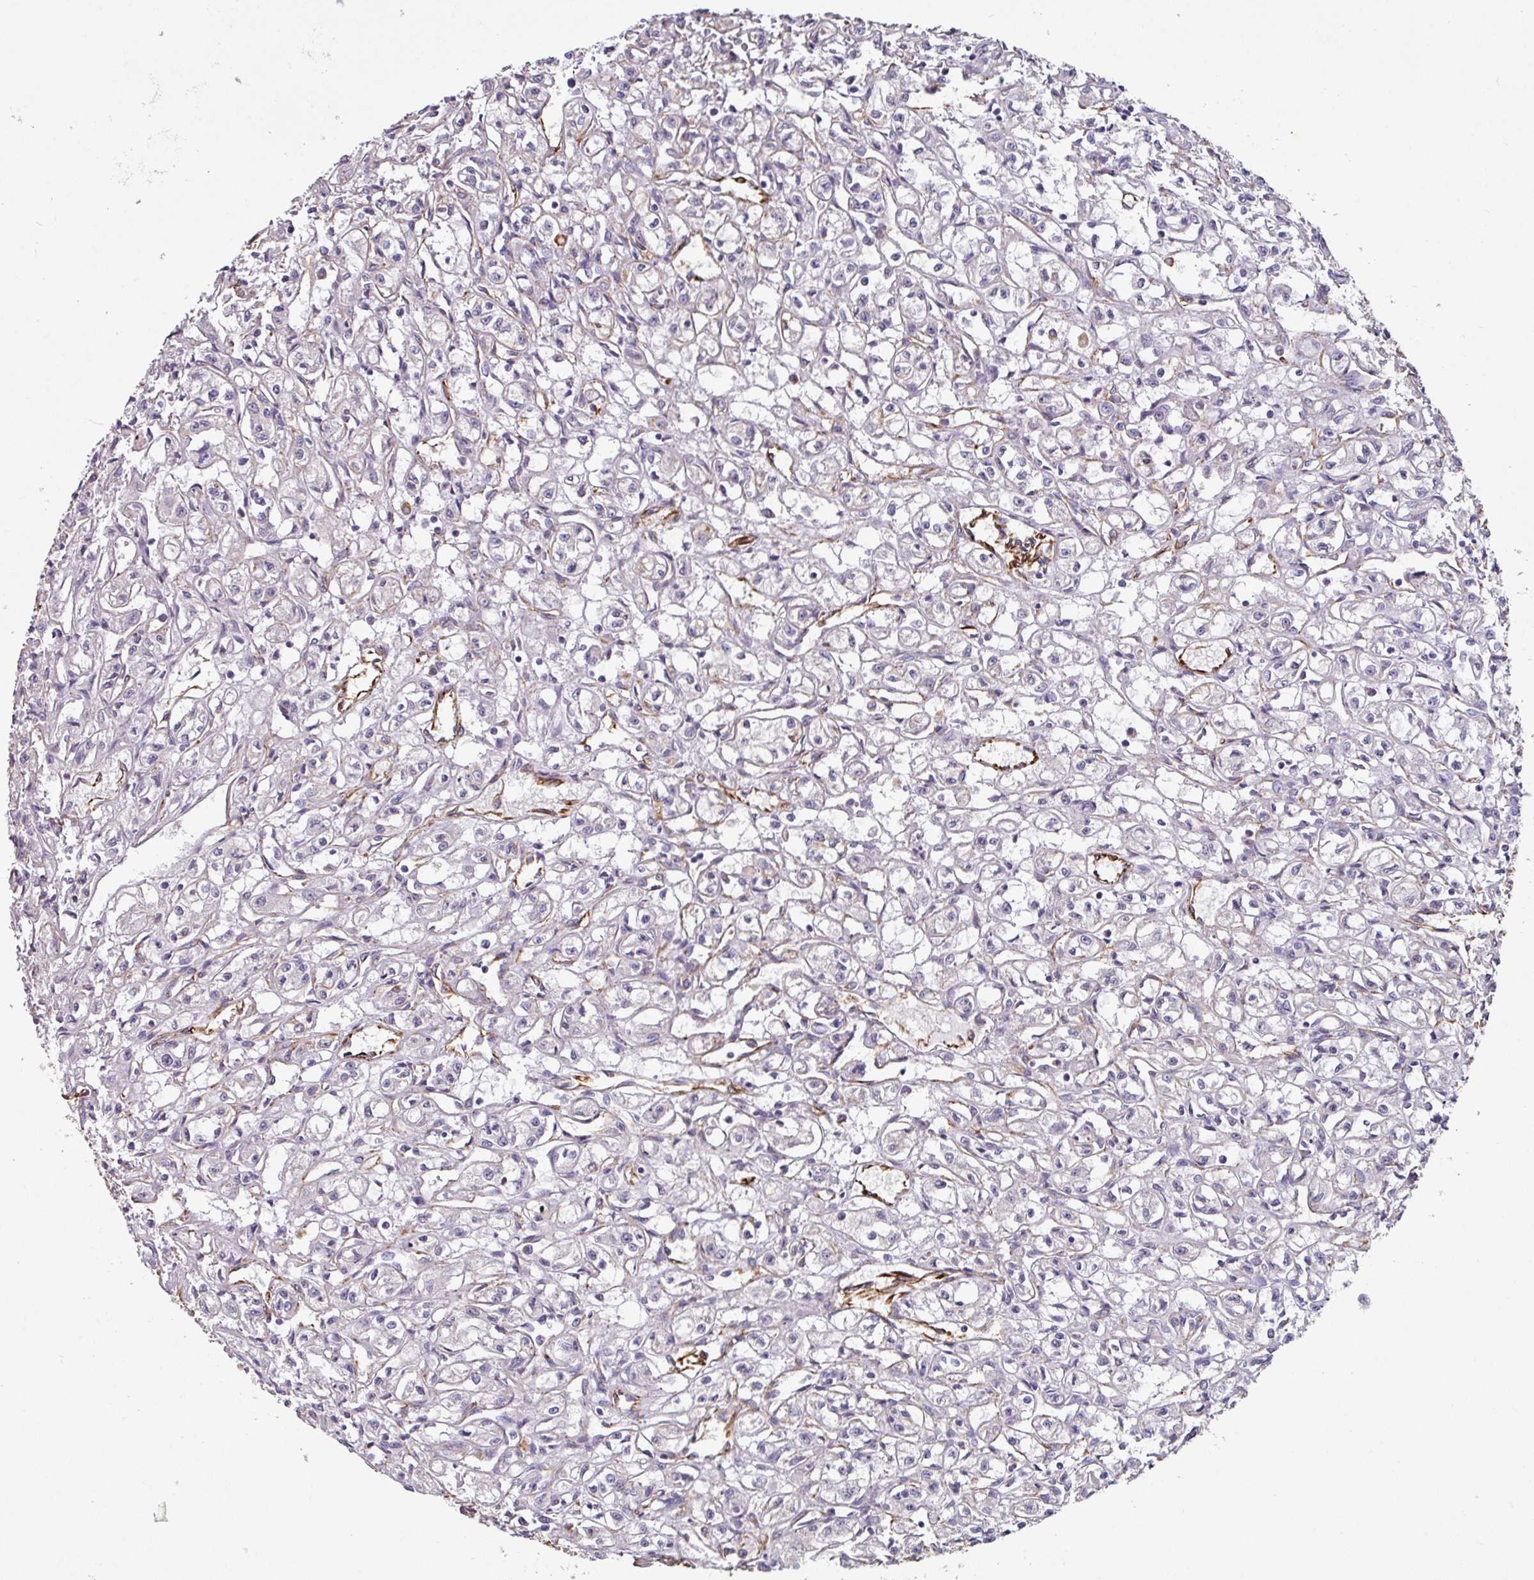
{"staining": {"intensity": "negative", "quantity": "none", "location": "none"}, "tissue": "renal cancer", "cell_type": "Tumor cells", "image_type": "cancer", "snomed": [{"axis": "morphology", "description": "Adenocarcinoma, NOS"}, {"axis": "topography", "description": "Kidney"}], "caption": "Renal cancer stained for a protein using immunohistochemistry reveals no expression tumor cells.", "gene": "ZNF280C", "patient": {"sex": "male", "age": 56}}